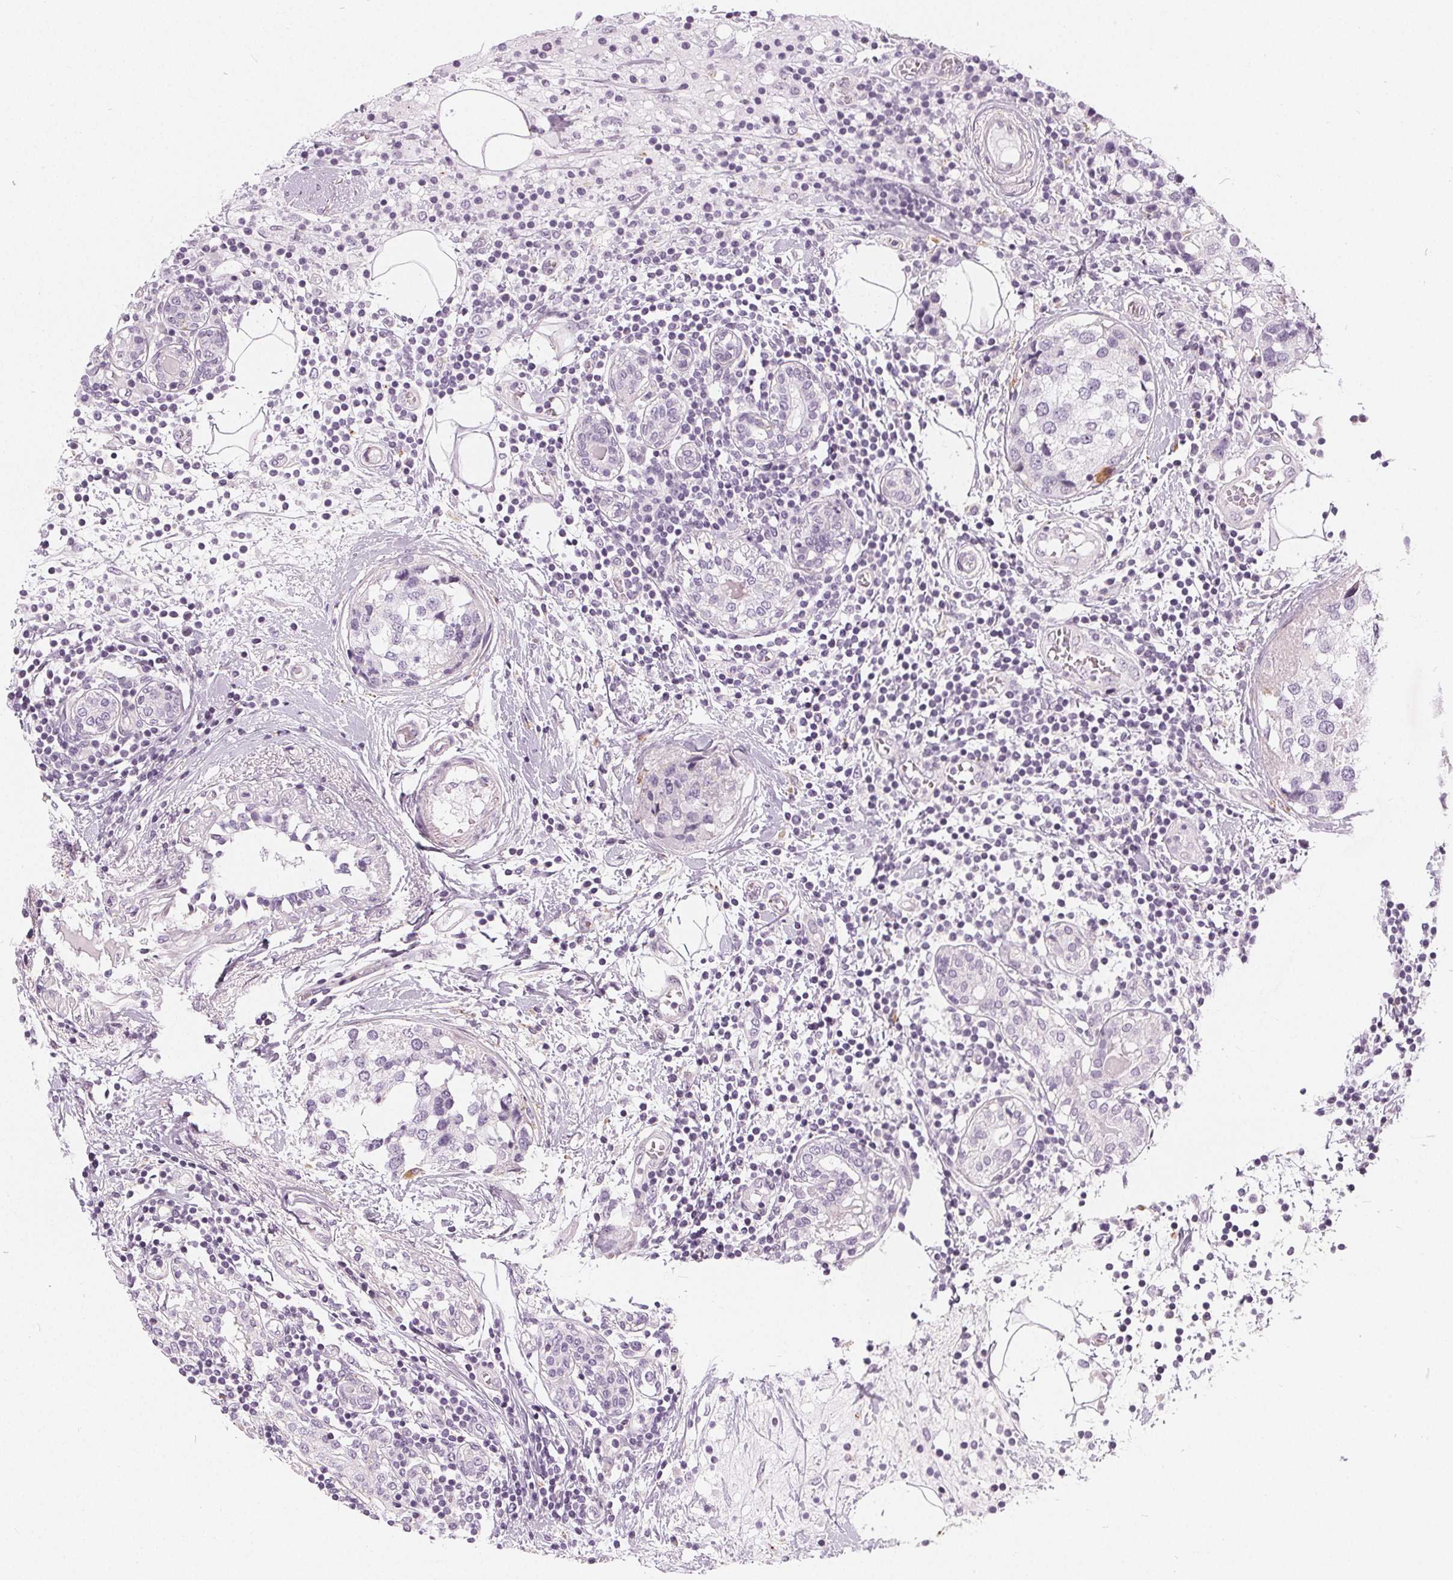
{"staining": {"intensity": "negative", "quantity": "none", "location": "none"}, "tissue": "breast cancer", "cell_type": "Tumor cells", "image_type": "cancer", "snomed": [{"axis": "morphology", "description": "Lobular carcinoma"}, {"axis": "topography", "description": "Breast"}], "caption": "IHC of breast lobular carcinoma displays no positivity in tumor cells. (DAB IHC visualized using brightfield microscopy, high magnification).", "gene": "HOPX", "patient": {"sex": "female", "age": 59}}